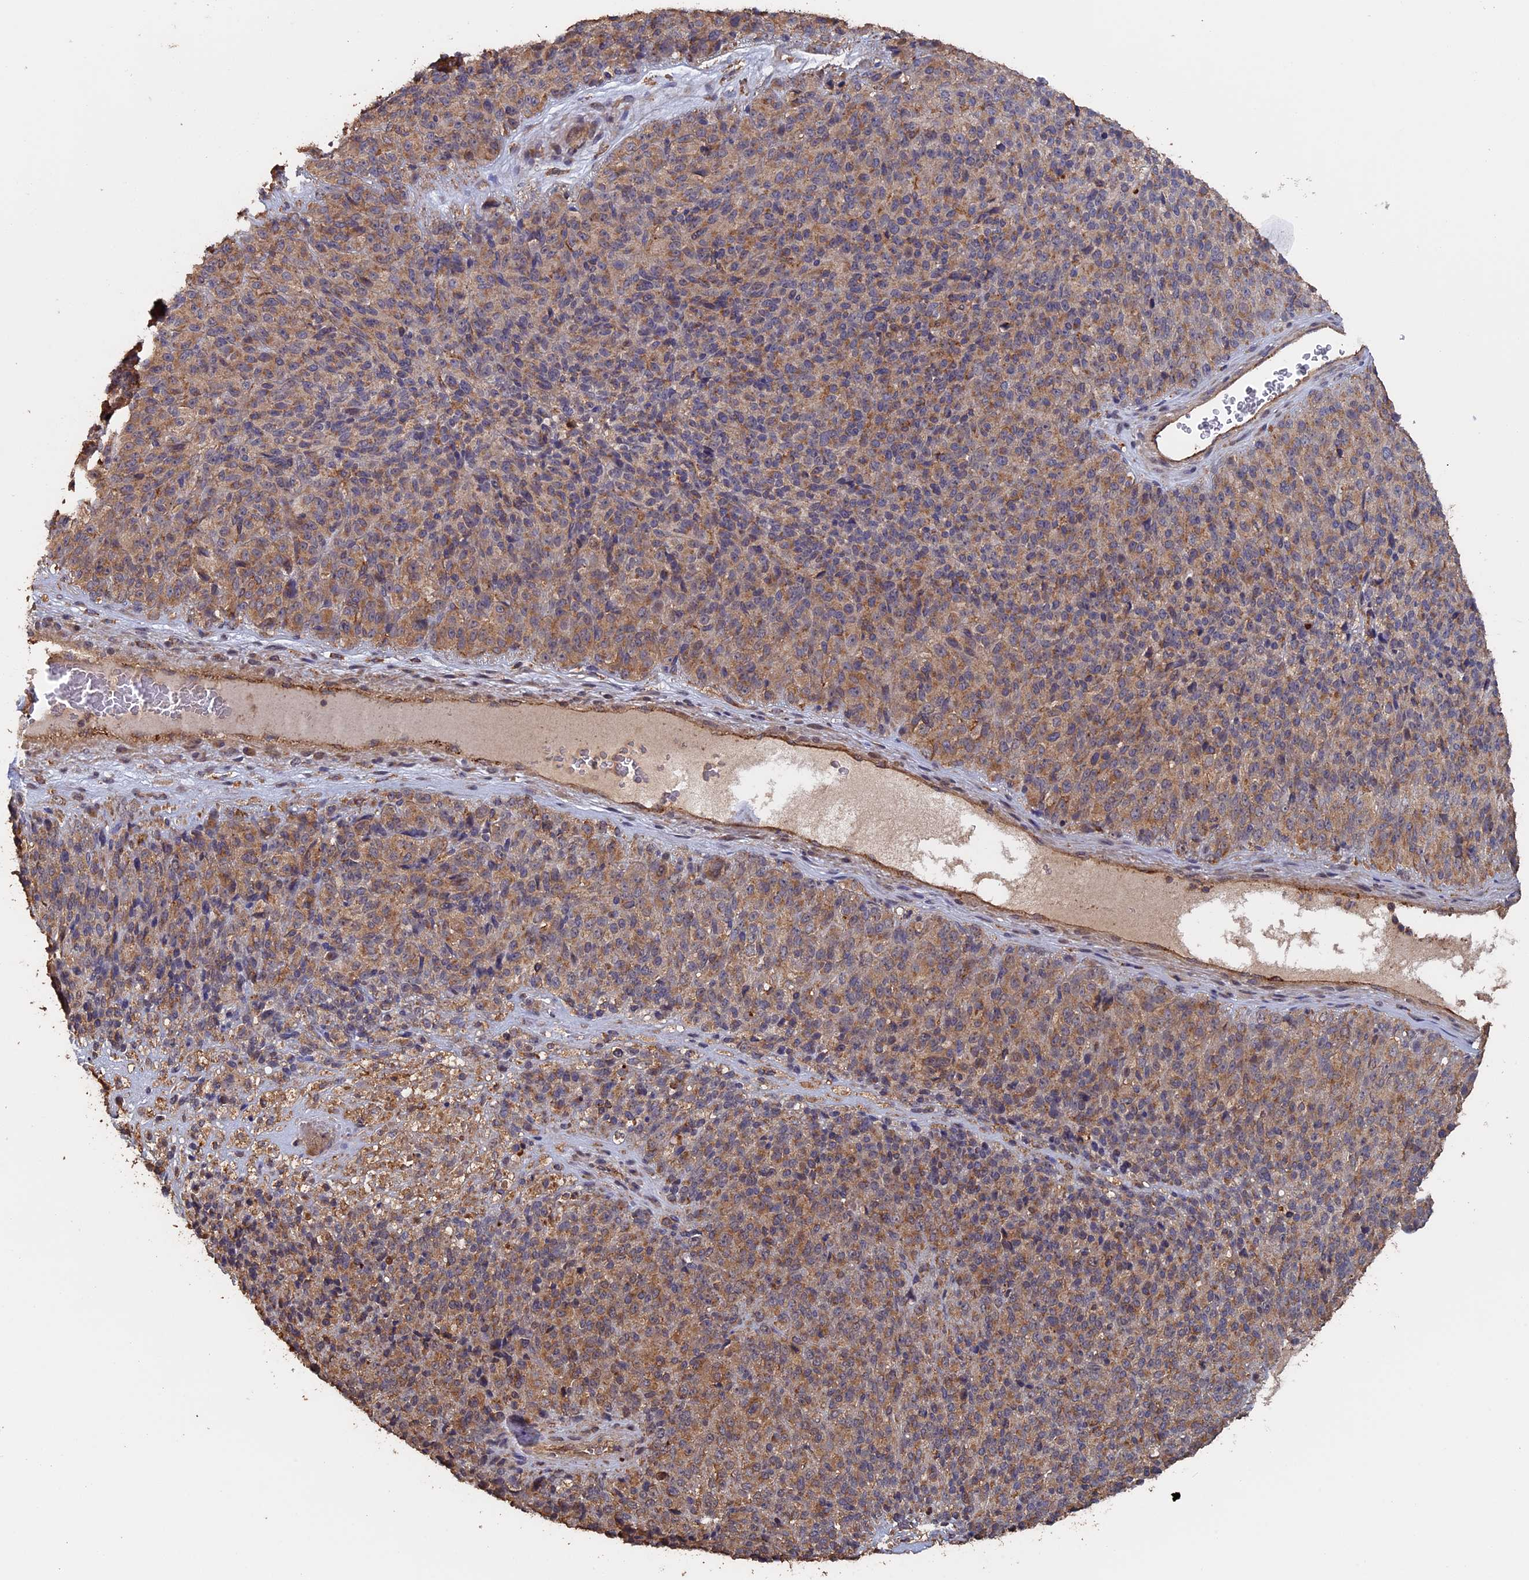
{"staining": {"intensity": "weak", "quantity": ">75%", "location": "cytoplasmic/membranous"}, "tissue": "melanoma", "cell_type": "Tumor cells", "image_type": "cancer", "snomed": [{"axis": "morphology", "description": "Malignant melanoma, Metastatic site"}, {"axis": "topography", "description": "Brain"}], "caption": "A low amount of weak cytoplasmic/membranous positivity is seen in approximately >75% of tumor cells in malignant melanoma (metastatic site) tissue.", "gene": "PIGQ", "patient": {"sex": "female", "age": 56}}